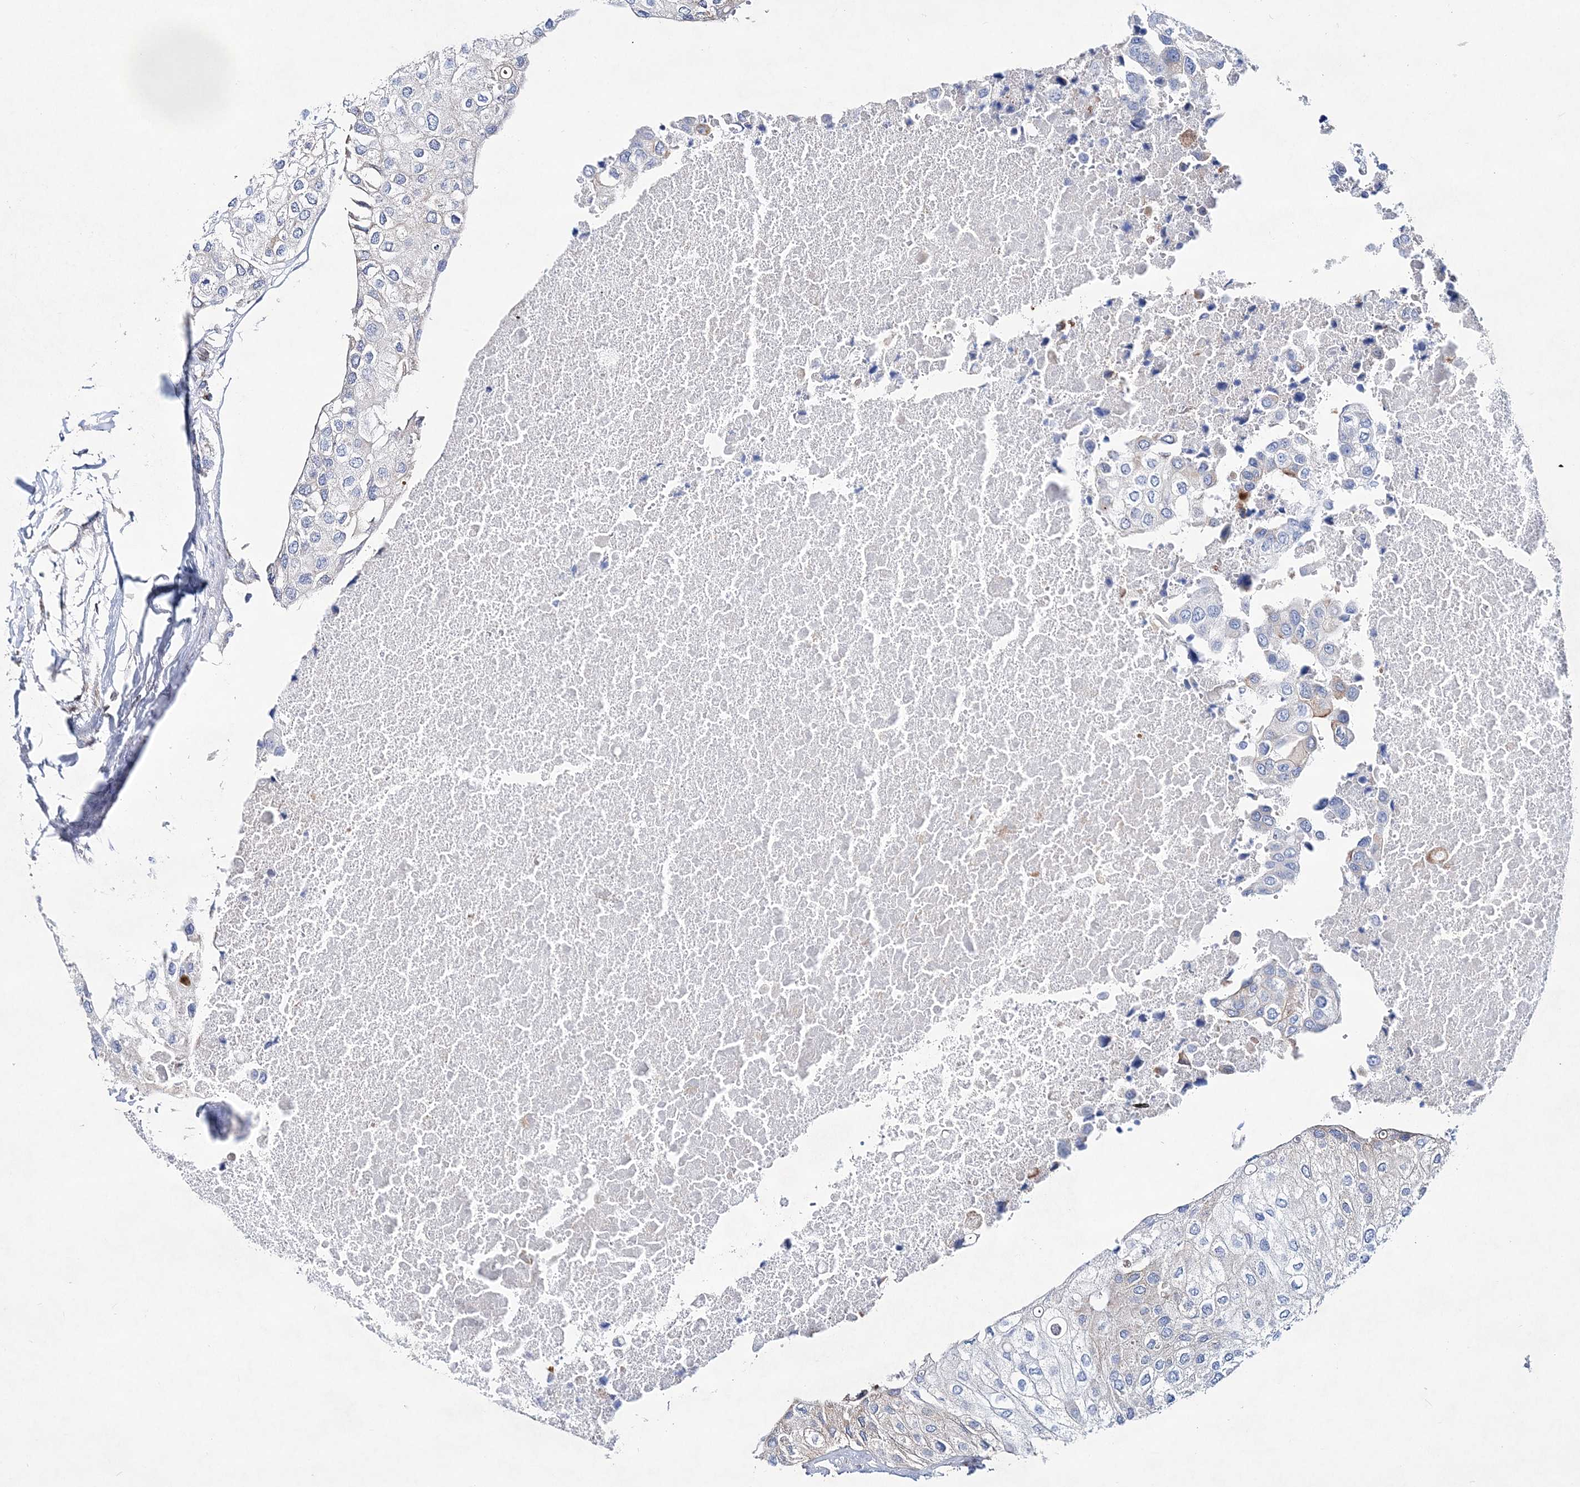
{"staining": {"intensity": "moderate", "quantity": "<25%", "location": "cytoplasmic/membranous"}, "tissue": "urothelial cancer", "cell_type": "Tumor cells", "image_type": "cancer", "snomed": [{"axis": "morphology", "description": "Urothelial carcinoma, High grade"}, {"axis": "topography", "description": "Urinary bladder"}], "caption": "Immunohistochemical staining of human urothelial cancer exhibits low levels of moderate cytoplasmic/membranous expression in about <25% of tumor cells.", "gene": "SPINK7", "patient": {"sex": "male", "age": 64}}